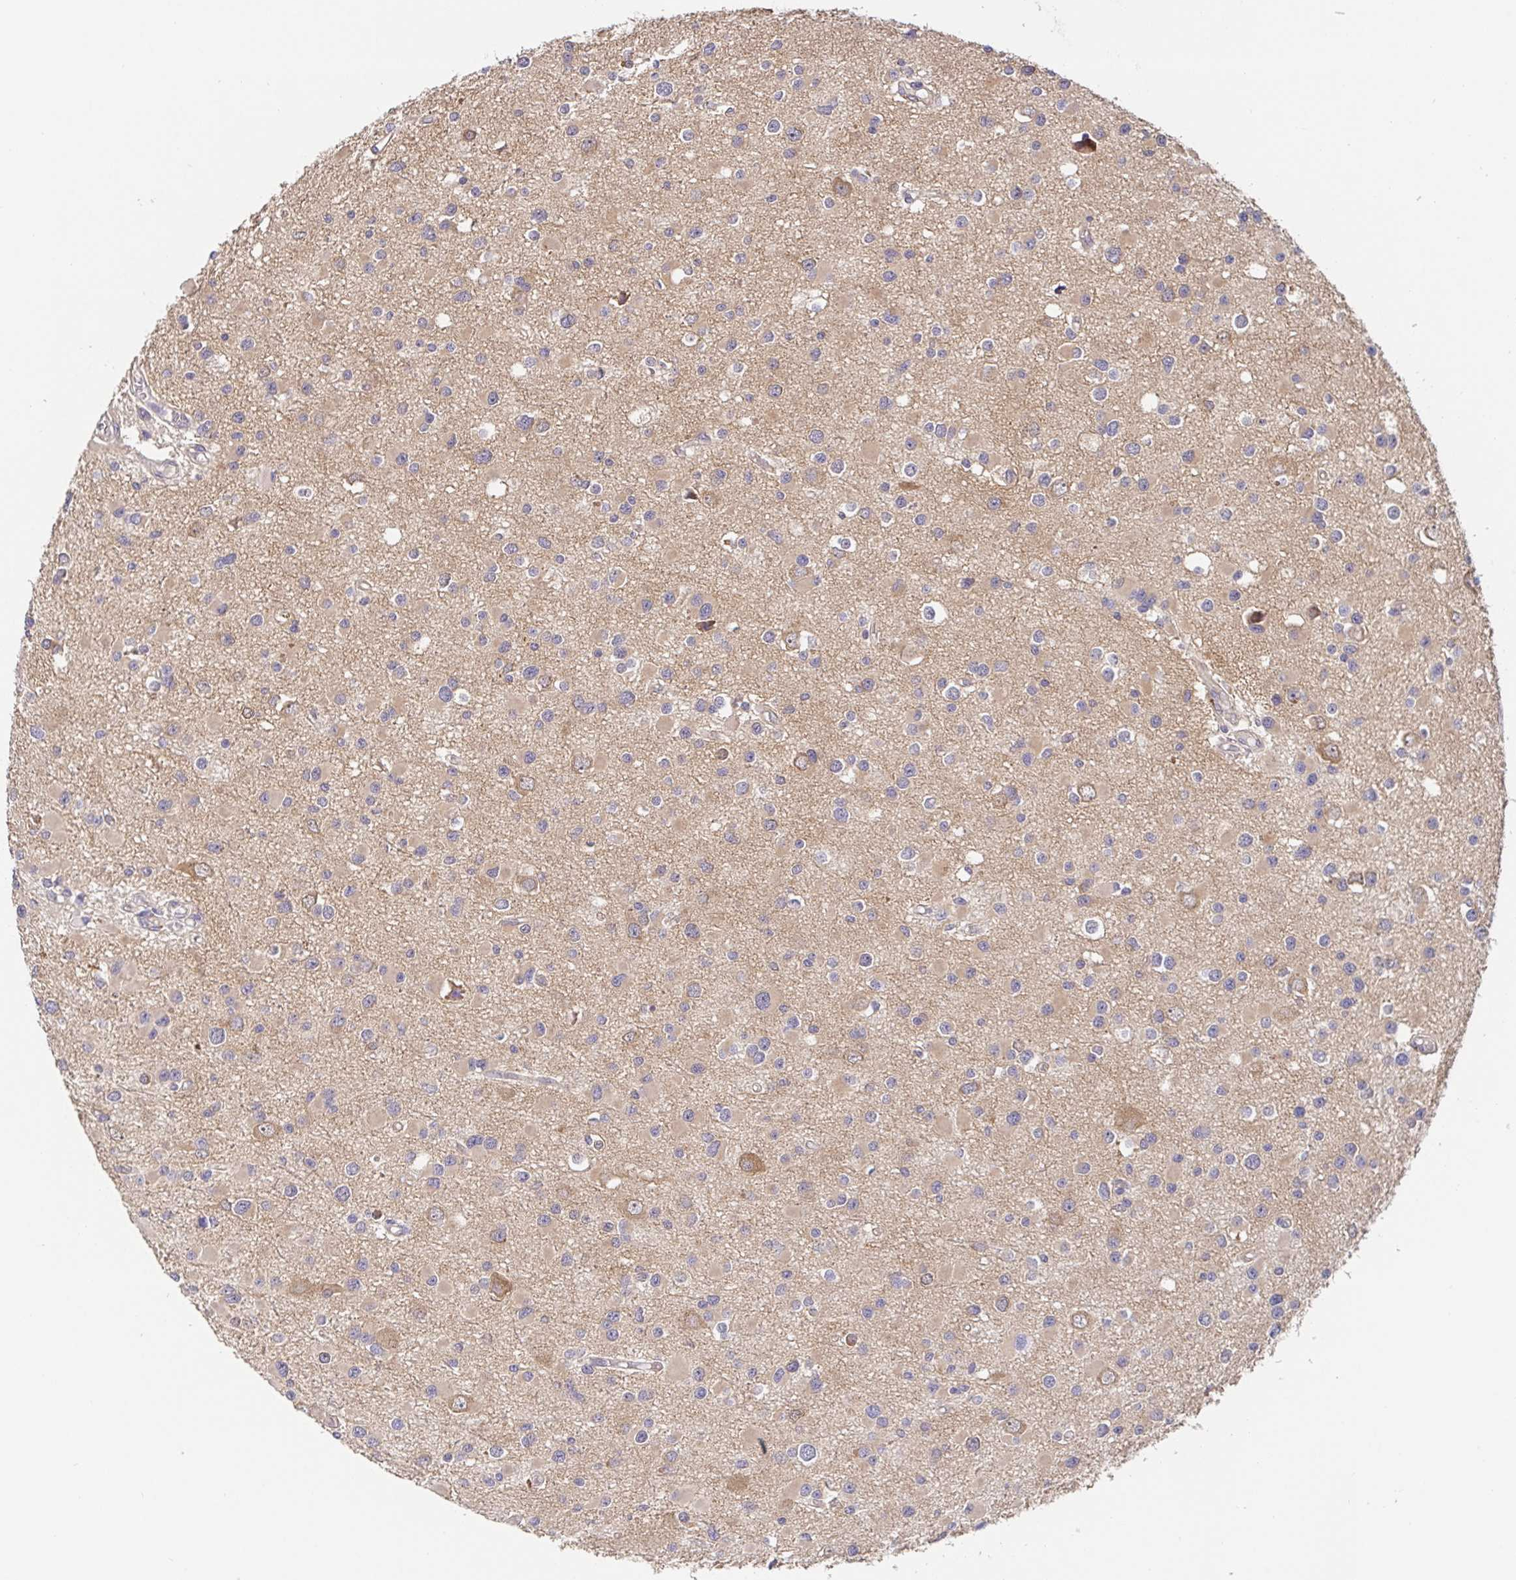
{"staining": {"intensity": "moderate", "quantity": "<25%", "location": "cytoplasmic/membranous"}, "tissue": "glioma", "cell_type": "Tumor cells", "image_type": "cancer", "snomed": [{"axis": "morphology", "description": "Glioma, malignant, High grade"}, {"axis": "topography", "description": "Brain"}], "caption": "Immunohistochemistry (IHC) micrograph of neoplastic tissue: glioma stained using immunohistochemistry (IHC) reveals low levels of moderate protein expression localized specifically in the cytoplasmic/membranous of tumor cells, appearing as a cytoplasmic/membranous brown color.", "gene": "HAGH", "patient": {"sex": "male", "age": 54}}